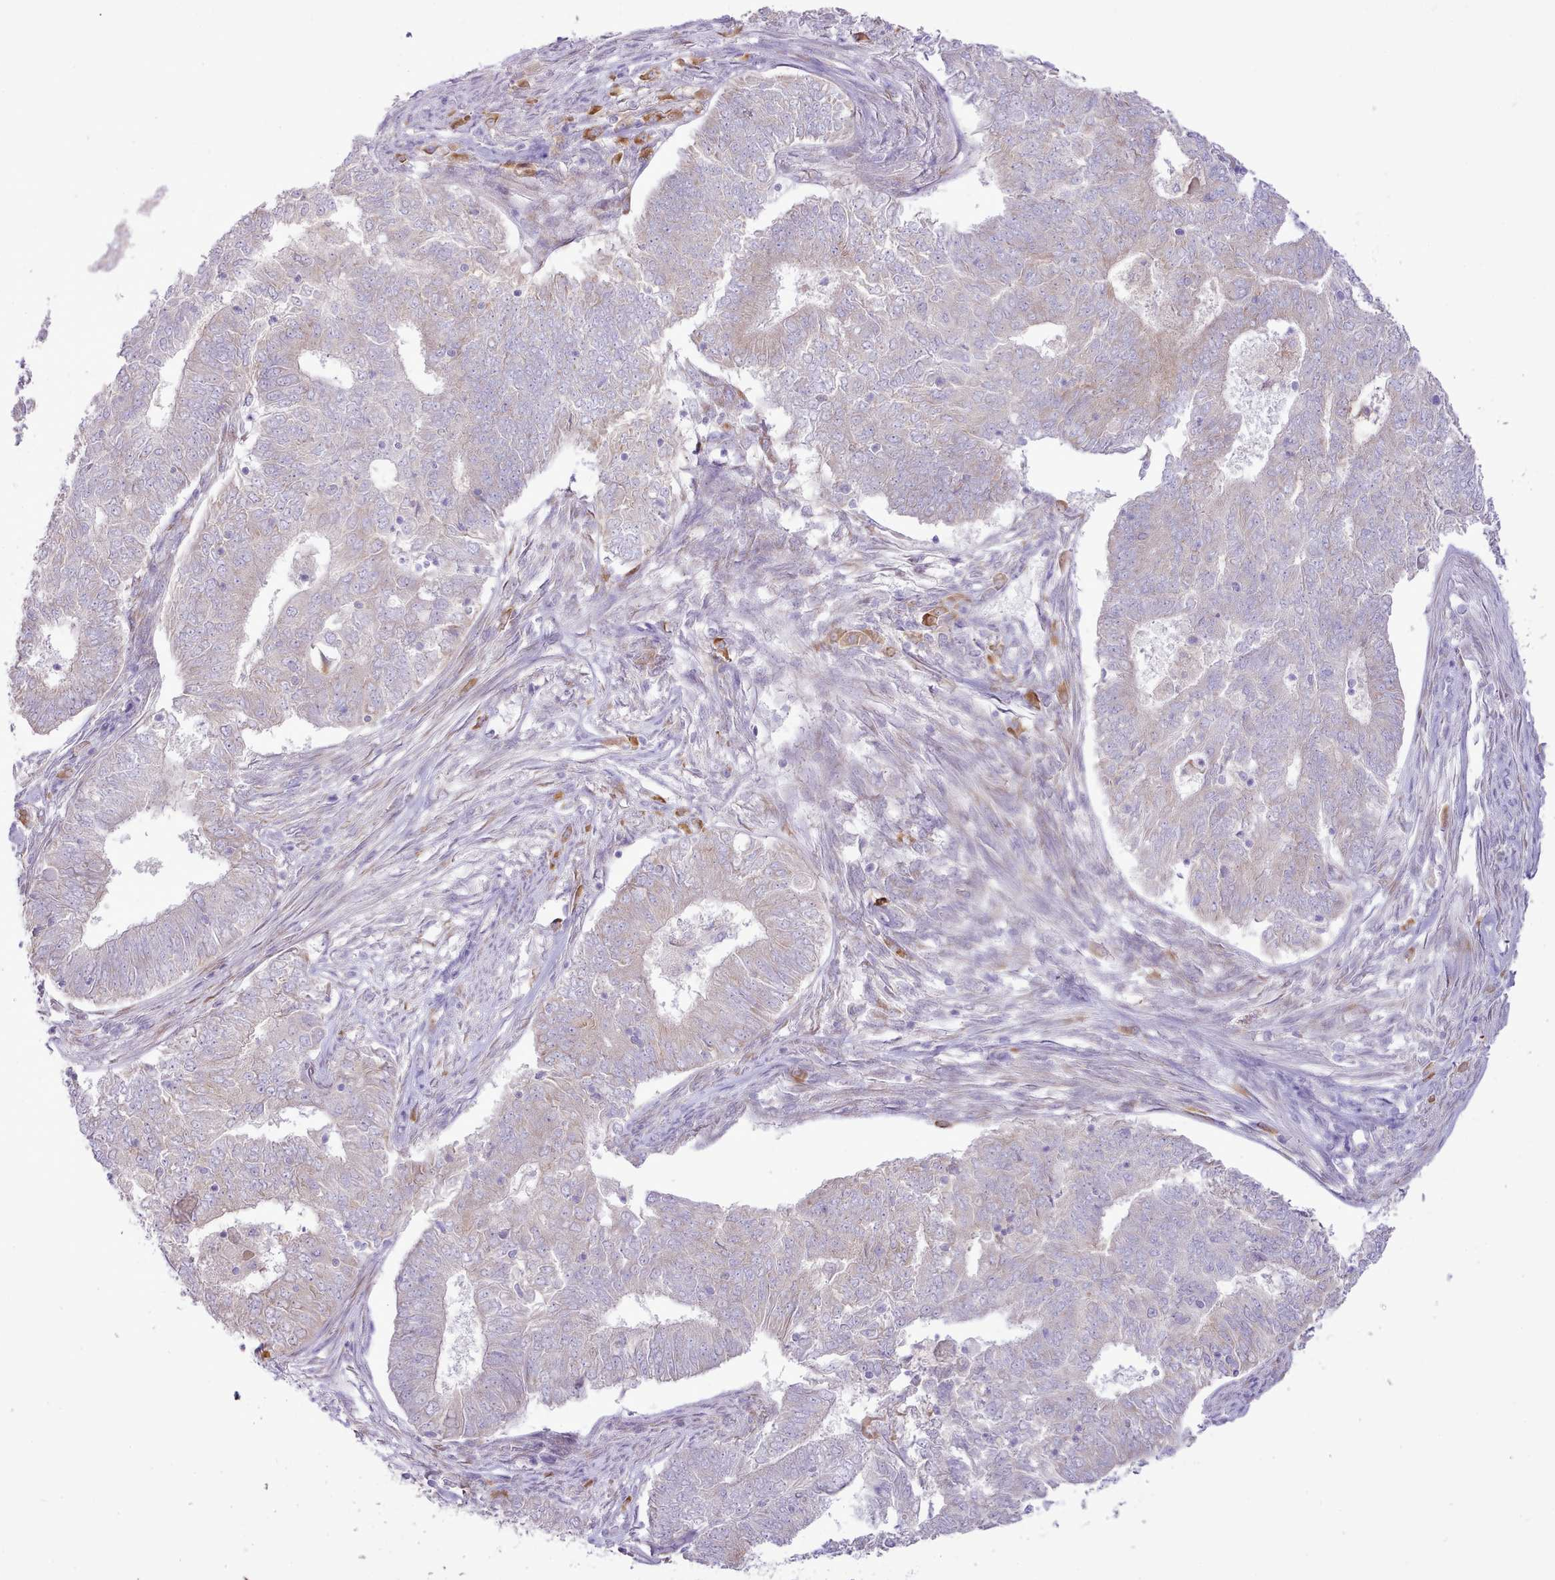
{"staining": {"intensity": "negative", "quantity": "none", "location": "none"}, "tissue": "endometrial cancer", "cell_type": "Tumor cells", "image_type": "cancer", "snomed": [{"axis": "morphology", "description": "Adenocarcinoma, NOS"}, {"axis": "topography", "description": "Endometrium"}], "caption": "This is a micrograph of immunohistochemistry (IHC) staining of adenocarcinoma (endometrial), which shows no expression in tumor cells. (Stains: DAB (3,3'-diaminobenzidine) immunohistochemistry (IHC) with hematoxylin counter stain, Microscopy: brightfield microscopy at high magnification).", "gene": "CCL1", "patient": {"sex": "female", "age": 62}}